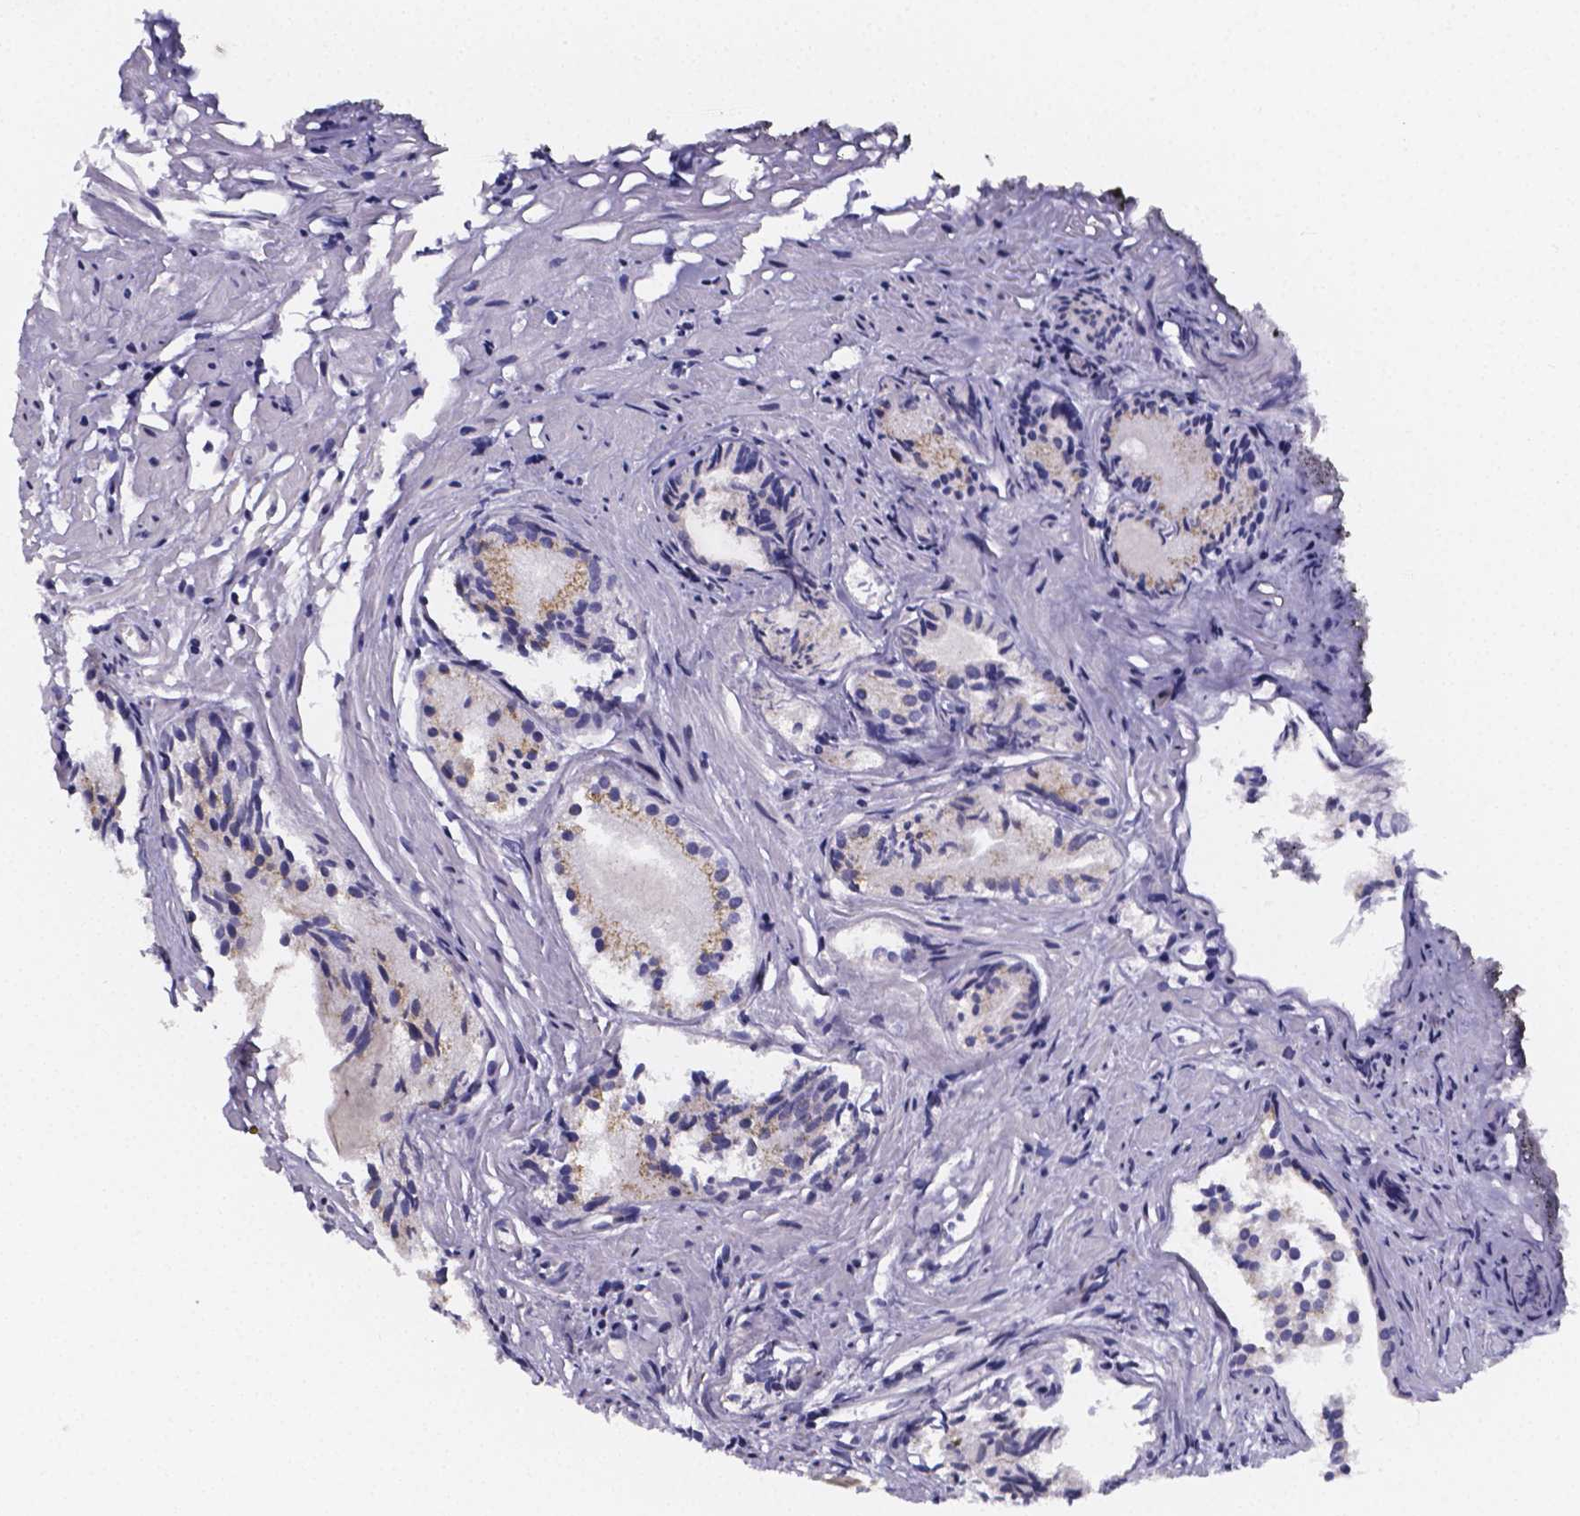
{"staining": {"intensity": "negative", "quantity": "none", "location": "none"}, "tissue": "prostate cancer", "cell_type": "Tumor cells", "image_type": "cancer", "snomed": [{"axis": "morphology", "description": "Adenocarcinoma, High grade"}, {"axis": "topography", "description": "Prostate"}], "caption": "The immunohistochemistry (IHC) image has no significant staining in tumor cells of prostate cancer tissue.", "gene": "IZUMO1", "patient": {"sex": "male", "age": 81}}